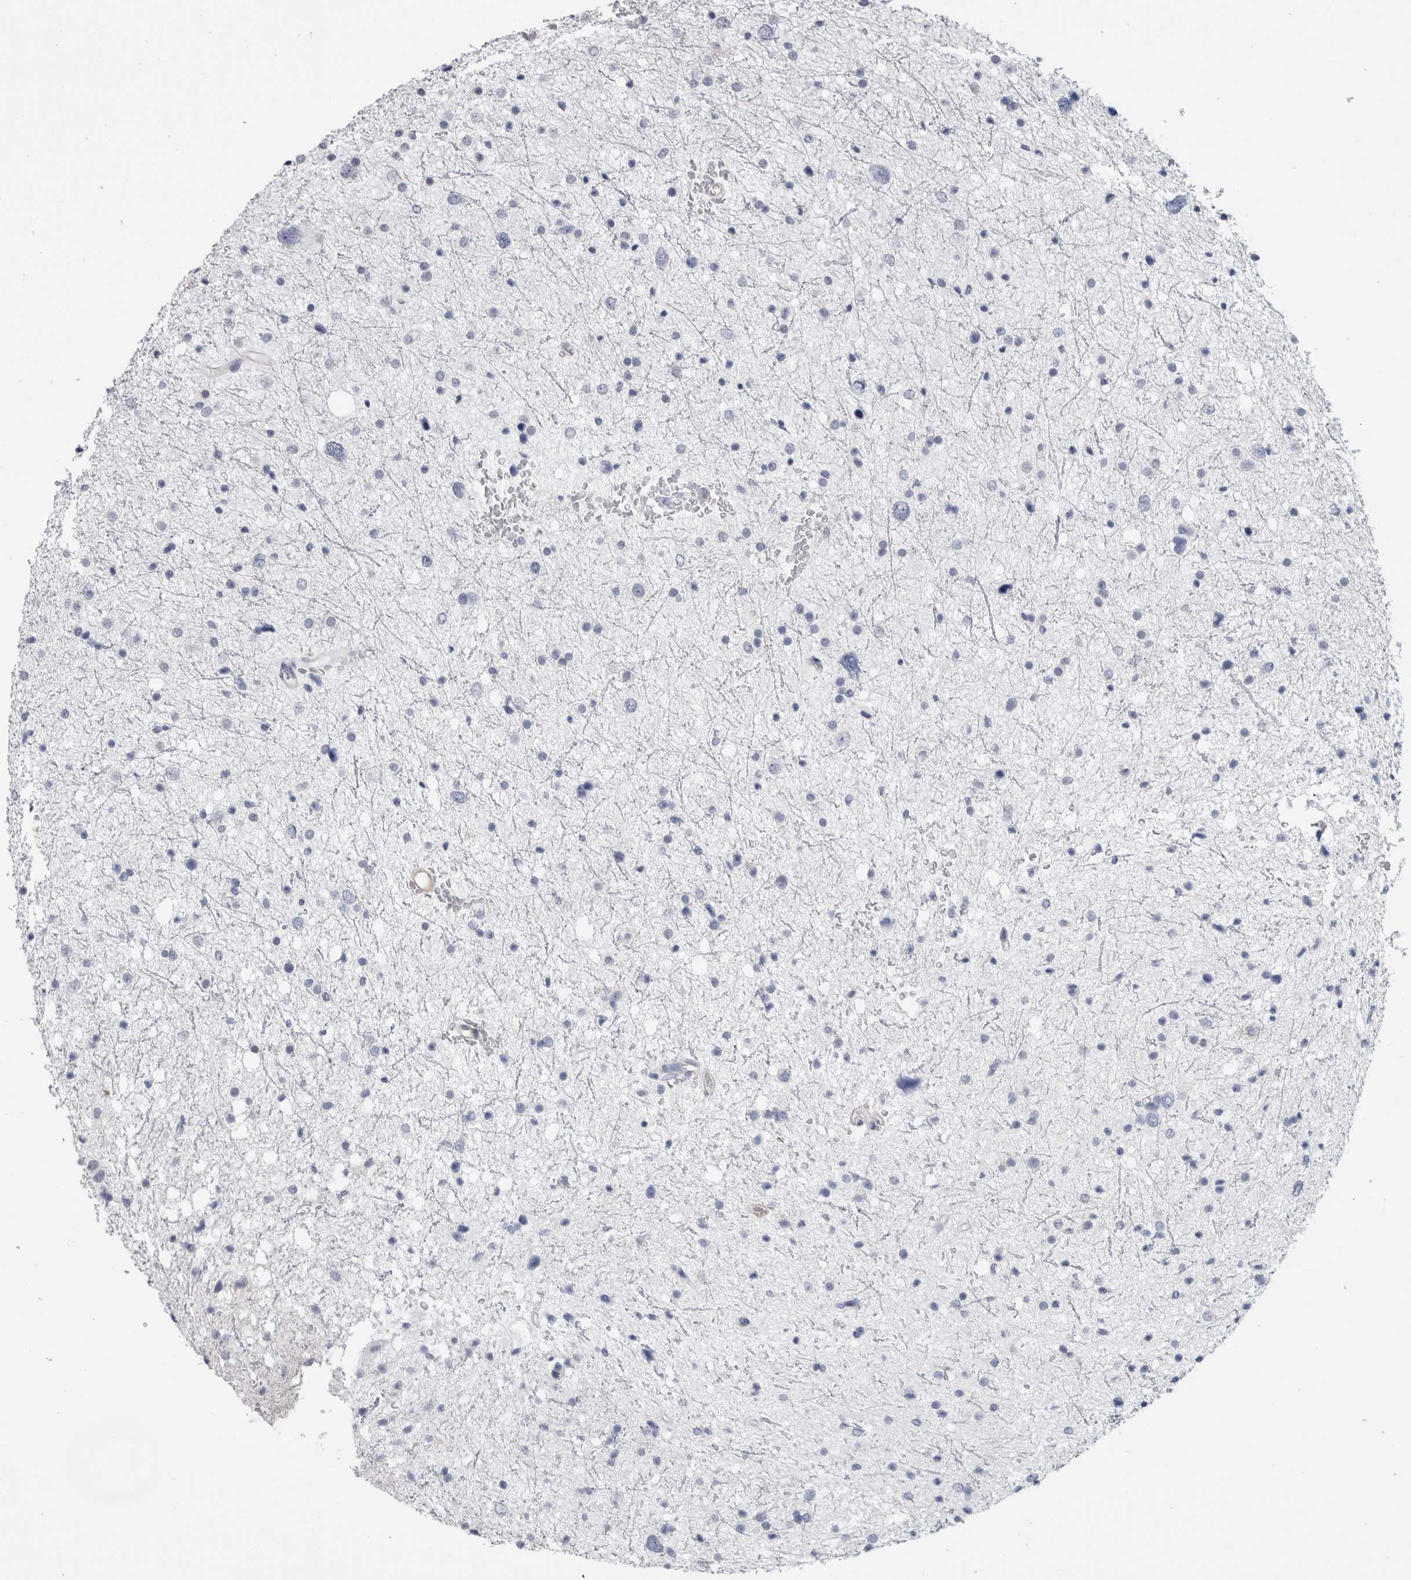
{"staining": {"intensity": "negative", "quantity": "none", "location": "none"}, "tissue": "glioma", "cell_type": "Tumor cells", "image_type": "cancer", "snomed": [{"axis": "morphology", "description": "Glioma, malignant, Low grade"}, {"axis": "topography", "description": "Brain"}], "caption": "IHC of human glioma shows no staining in tumor cells.", "gene": "FABP4", "patient": {"sex": "female", "age": 37}}